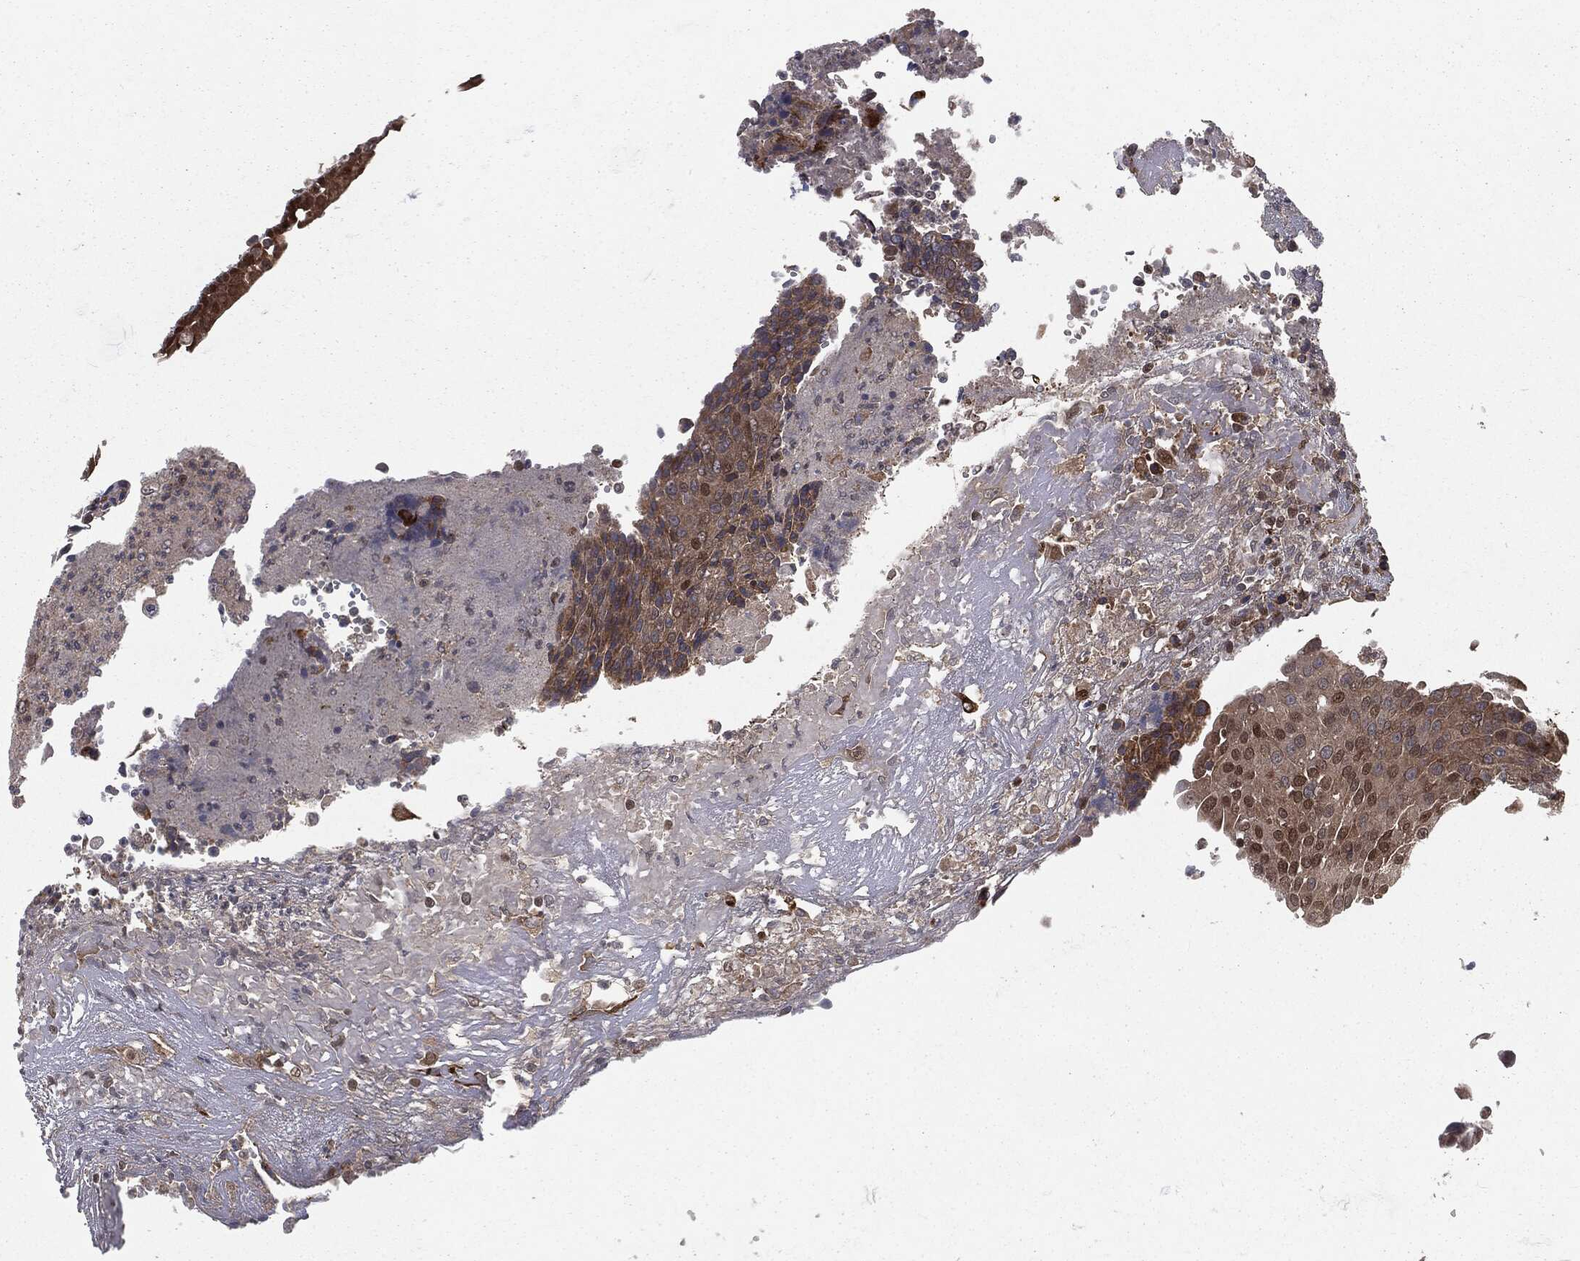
{"staining": {"intensity": "moderate", "quantity": ">75%", "location": "cytoplasmic/membranous,nuclear"}, "tissue": "urothelial cancer", "cell_type": "Tumor cells", "image_type": "cancer", "snomed": [{"axis": "morphology", "description": "Urothelial carcinoma, High grade"}, {"axis": "topography", "description": "Urinary bladder"}], "caption": "Immunohistochemistry photomicrograph of human urothelial cancer stained for a protein (brown), which reveals medium levels of moderate cytoplasmic/membranous and nuclear positivity in about >75% of tumor cells.", "gene": "RANBP9", "patient": {"sex": "female", "age": 85}}